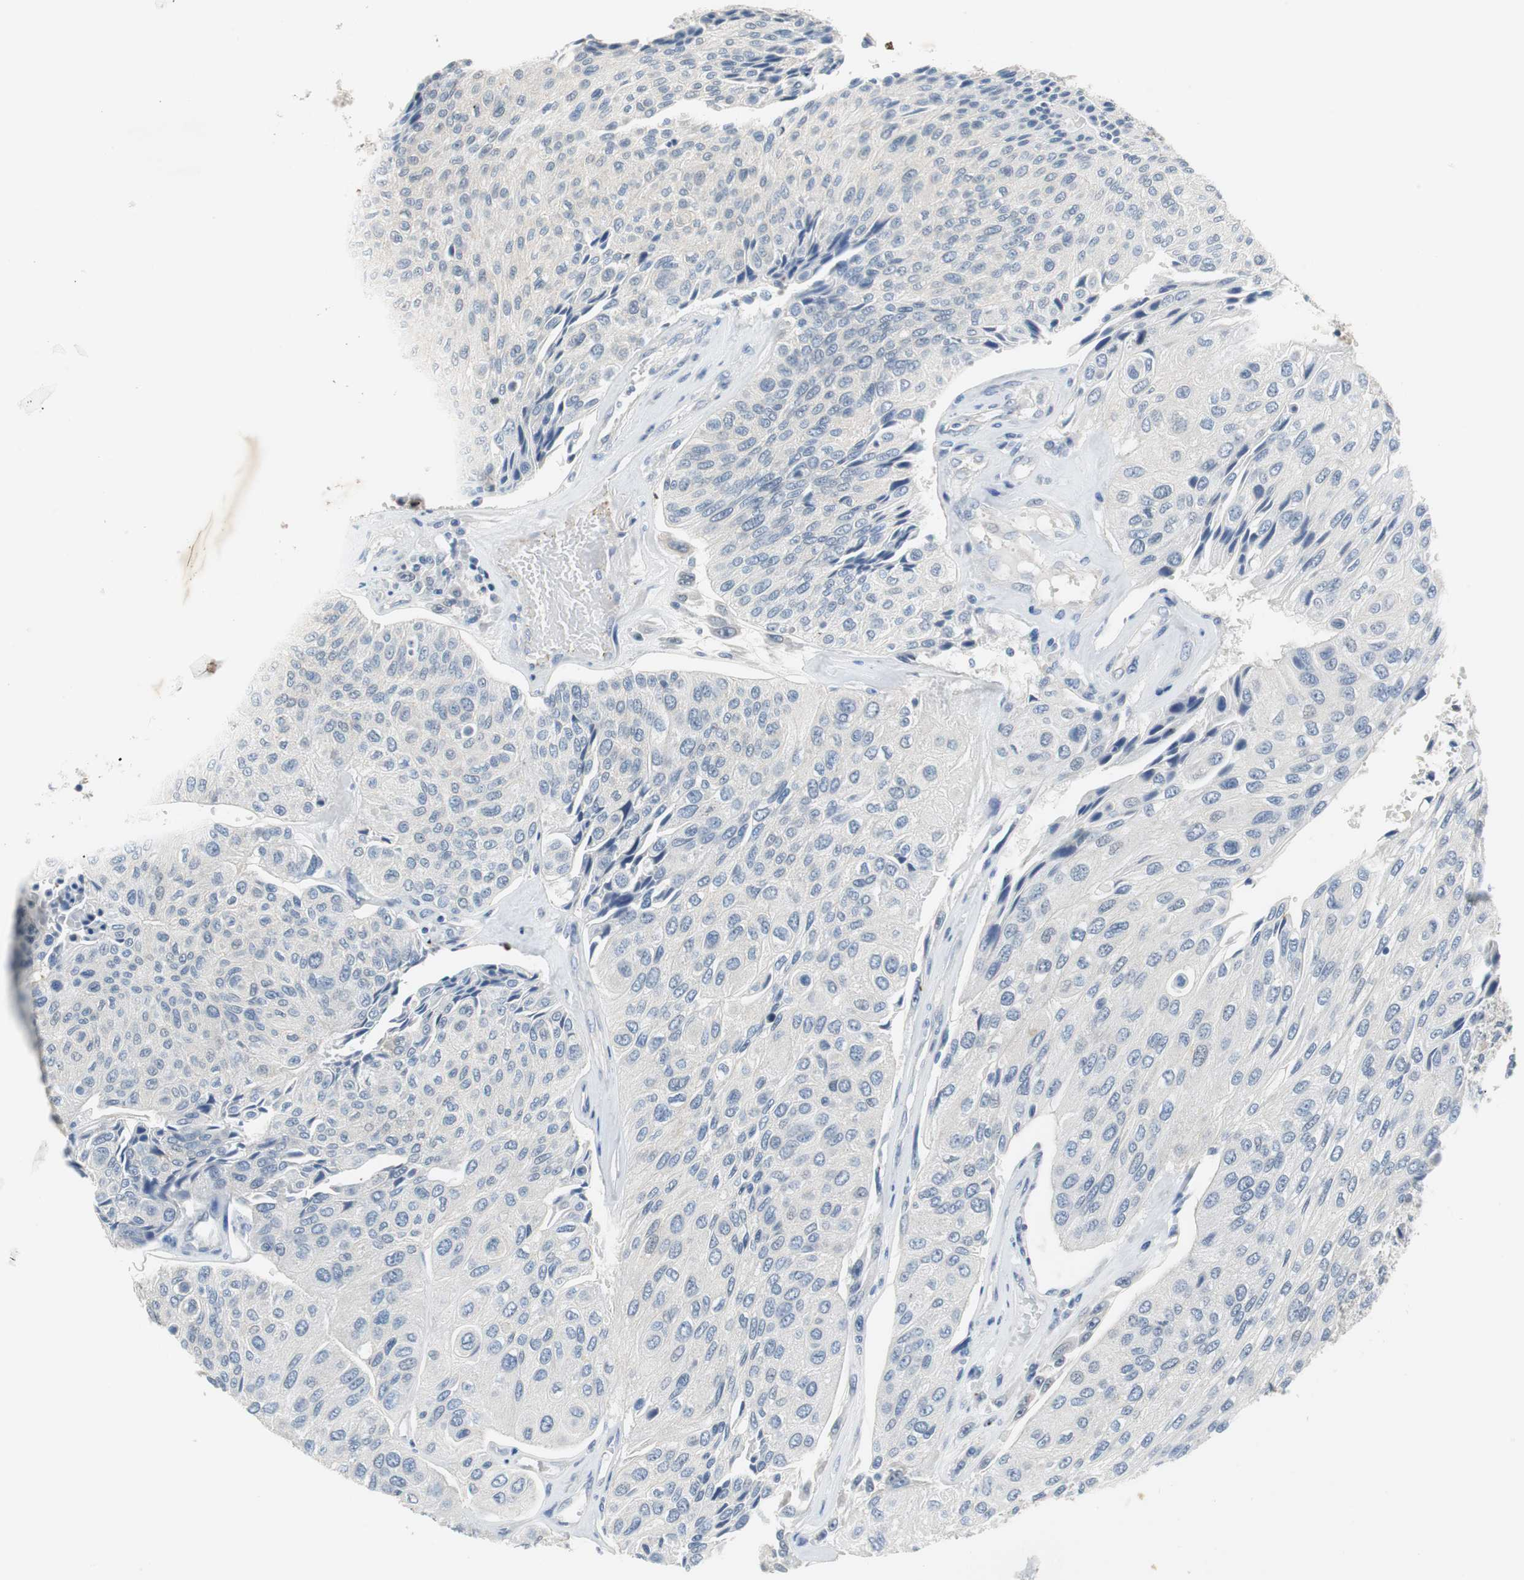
{"staining": {"intensity": "negative", "quantity": "none", "location": "none"}, "tissue": "urothelial cancer", "cell_type": "Tumor cells", "image_type": "cancer", "snomed": [{"axis": "morphology", "description": "Urothelial carcinoma, High grade"}, {"axis": "topography", "description": "Urinary bladder"}], "caption": "The histopathology image demonstrates no significant staining in tumor cells of high-grade urothelial carcinoma.", "gene": "MUC7", "patient": {"sex": "male", "age": 66}}